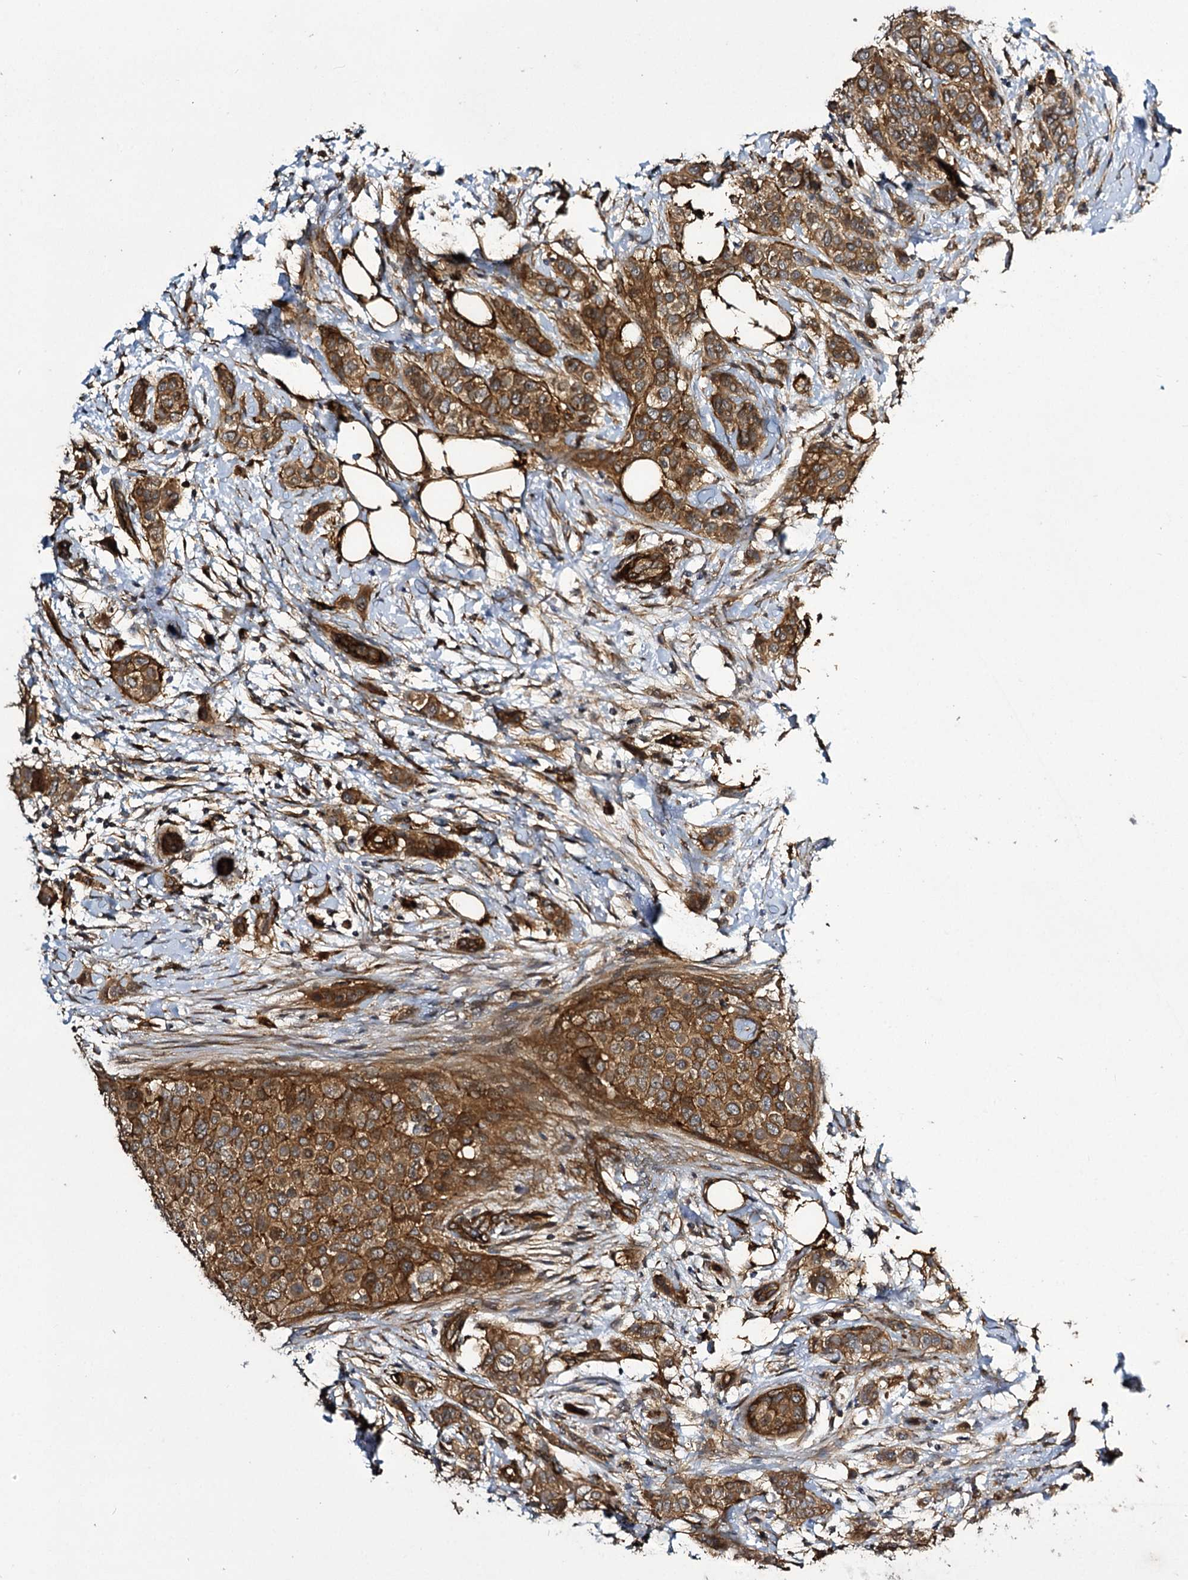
{"staining": {"intensity": "moderate", "quantity": ">75%", "location": "cytoplasmic/membranous"}, "tissue": "breast cancer", "cell_type": "Tumor cells", "image_type": "cancer", "snomed": [{"axis": "morphology", "description": "Lobular carcinoma"}, {"axis": "topography", "description": "Breast"}], "caption": "This photomicrograph exhibits immunohistochemistry staining of breast cancer, with medium moderate cytoplasmic/membranous positivity in about >75% of tumor cells.", "gene": "MYO1C", "patient": {"sex": "female", "age": 51}}